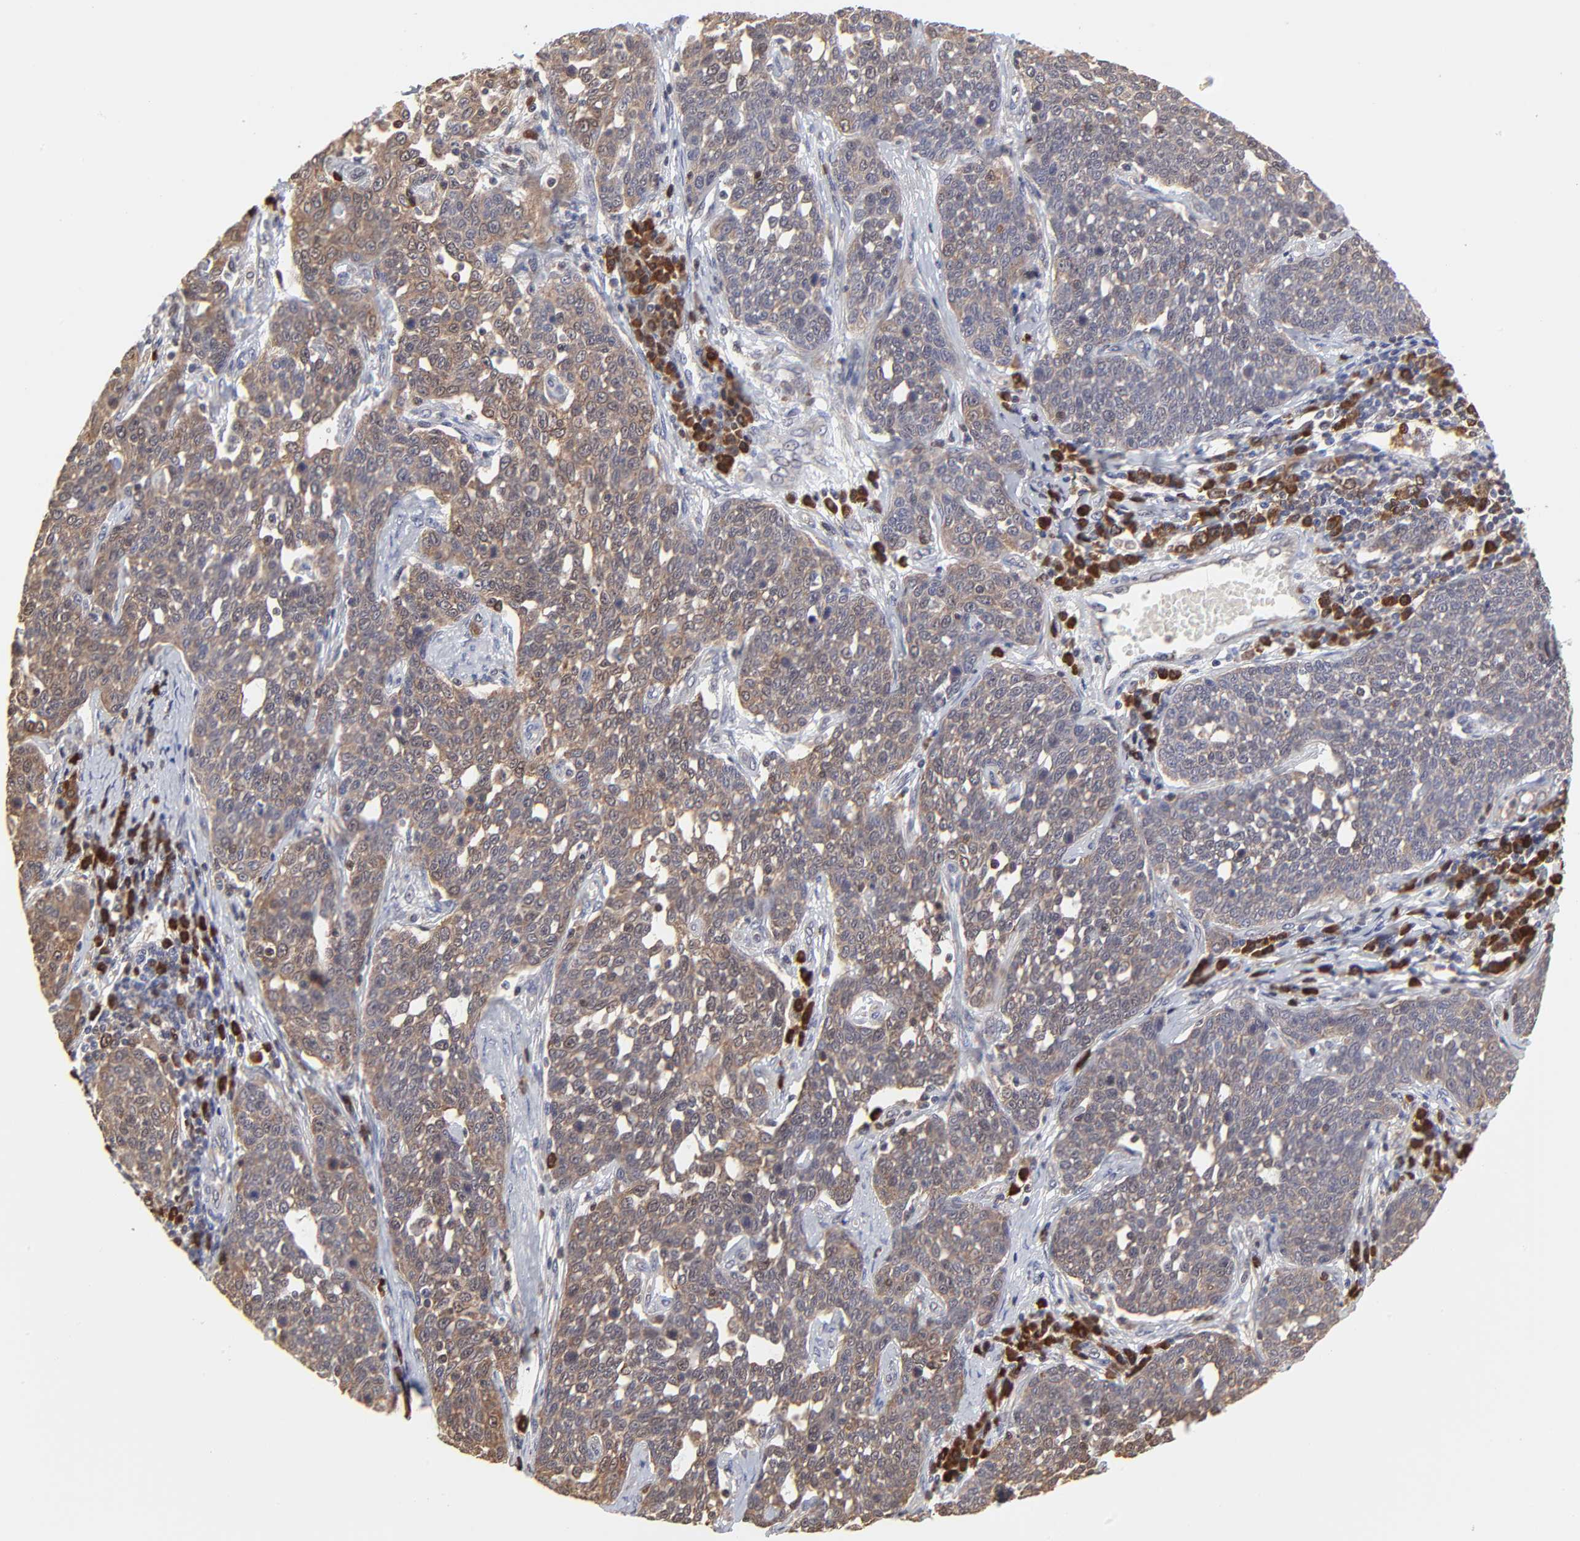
{"staining": {"intensity": "weak", "quantity": "<25%", "location": "cytoplasmic/membranous"}, "tissue": "cervical cancer", "cell_type": "Tumor cells", "image_type": "cancer", "snomed": [{"axis": "morphology", "description": "Squamous cell carcinoma, NOS"}, {"axis": "topography", "description": "Cervix"}], "caption": "This is a histopathology image of immunohistochemistry (IHC) staining of cervical cancer (squamous cell carcinoma), which shows no positivity in tumor cells.", "gene": "CASP3", "patient": {"sex": "female", "age": 34}}